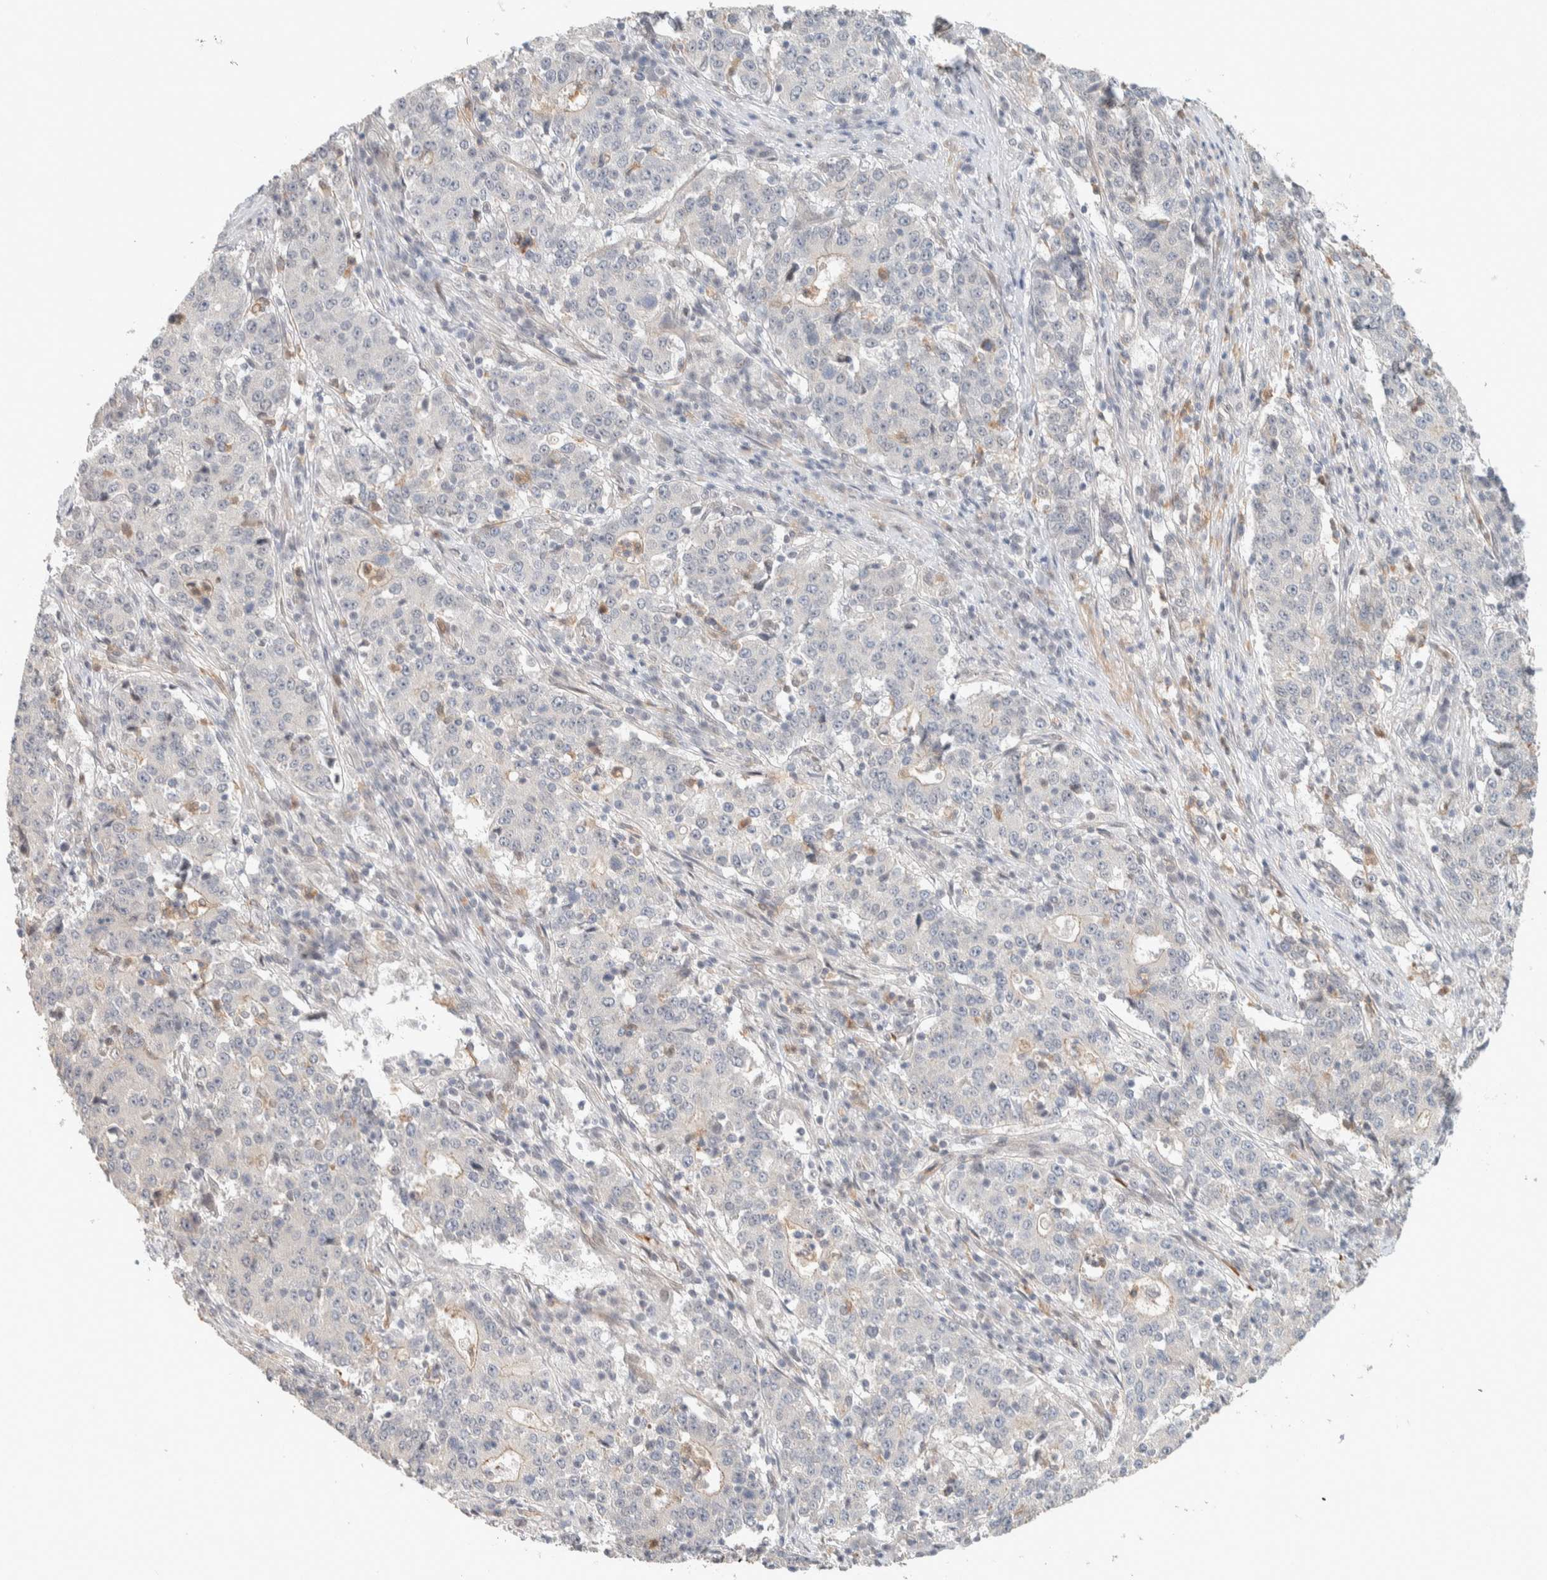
{"staining": {"intensity": "negative", "quantity": "none", "location": "none"}, "tissue": "stomach cancer", "cell_type": "Tumor cells", "image_type": "cancer", "snomed": [{"axis": "morphology", "description": "Adenocarcinoma, NOS"}, {"axis": "topography", "description": "Stomach"}], "caption": "Human stomach adenocarcinoma stained for a protein using immunohistochemistry (IHC) reveals no staining in tumor cells.", "gene": "ZBTB2", "patient": {"sex": "male", "age": 59}}